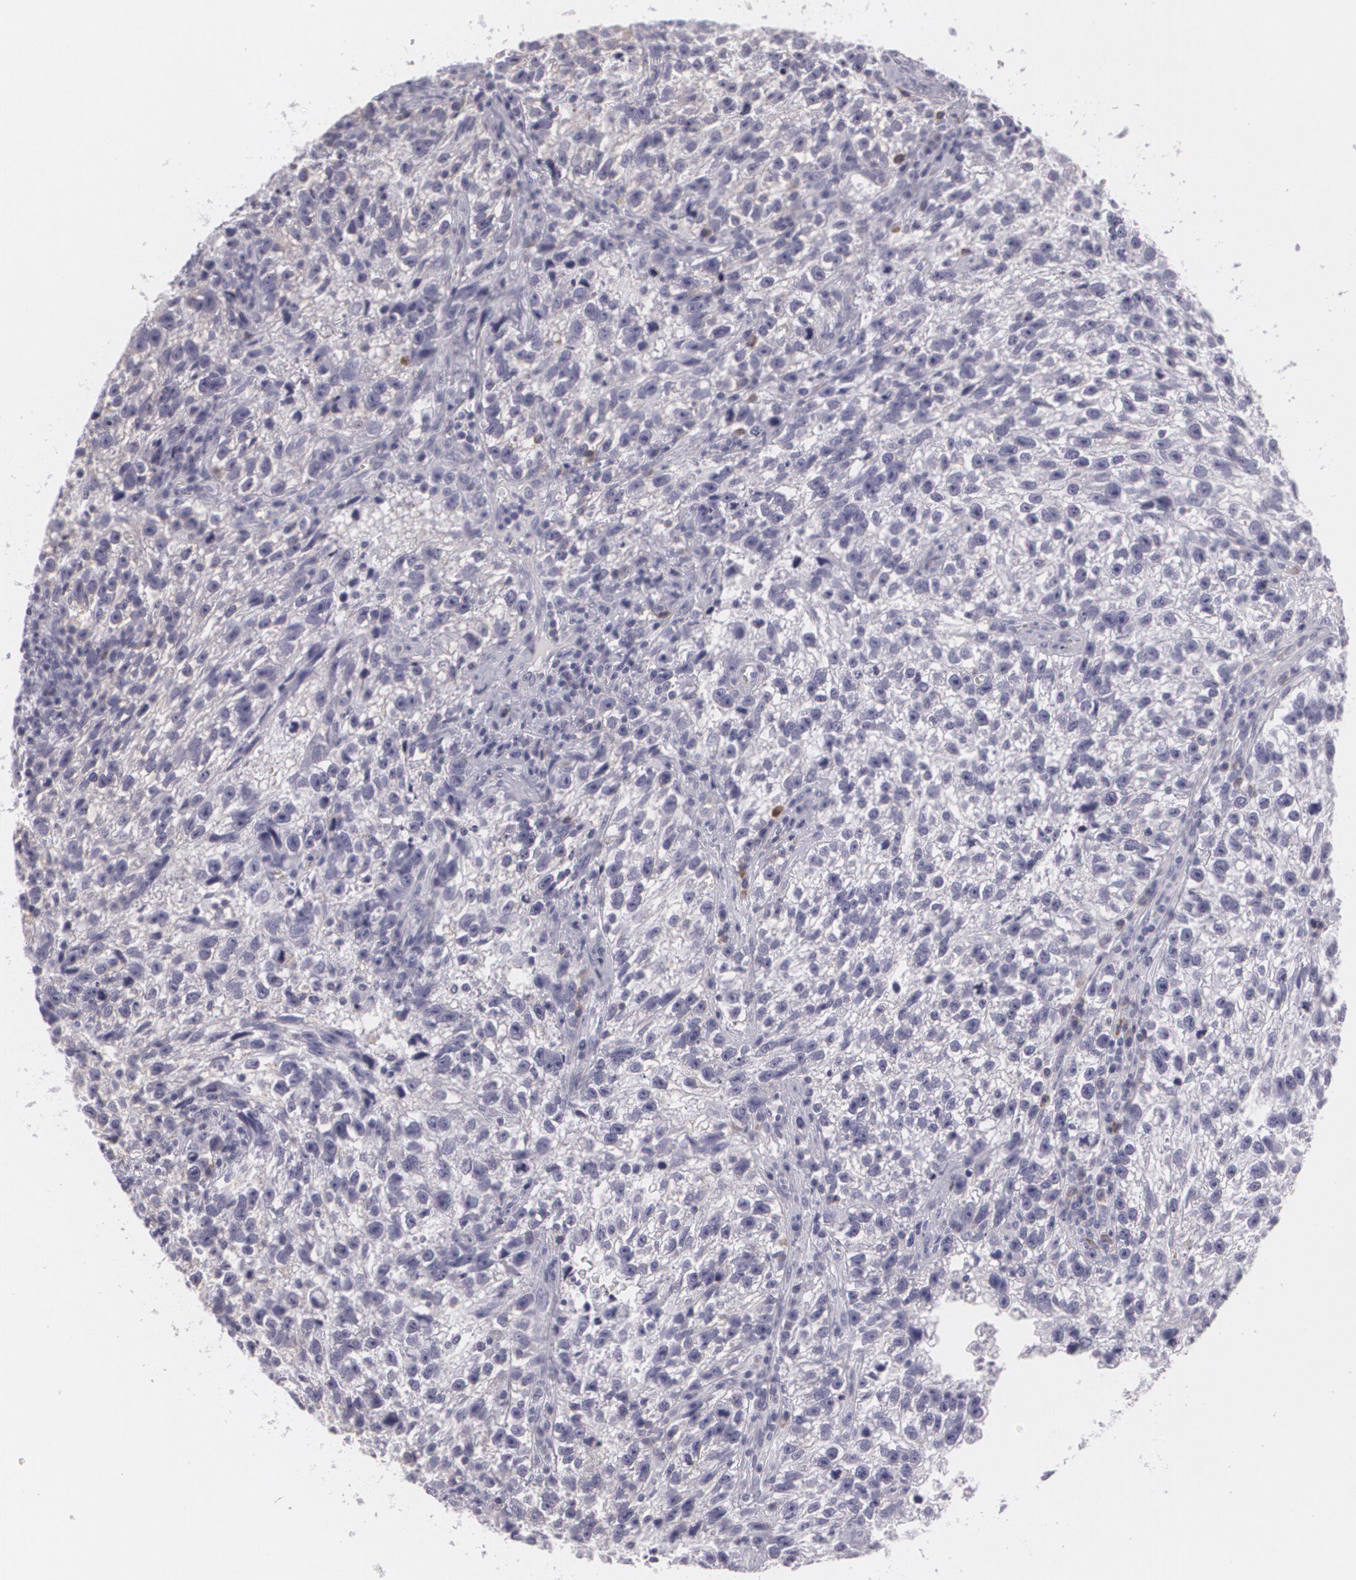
{"staining": {"intensity": "negative", "quantity": "none", "location": "none"}, "tissue": "testis cancer", "cell_type": "Tumor cells", "image_type": "cancer", "snomed": [{"axis": "morphology", "description": "Seminoma, NOS"}, {"axis": "topography", "description": "Testis"}], "caption": "Tumor cells are negative for protein expression in human testis cancer.", "gene": "MAP2", "patient": {"sex": "male", "age": 38}}